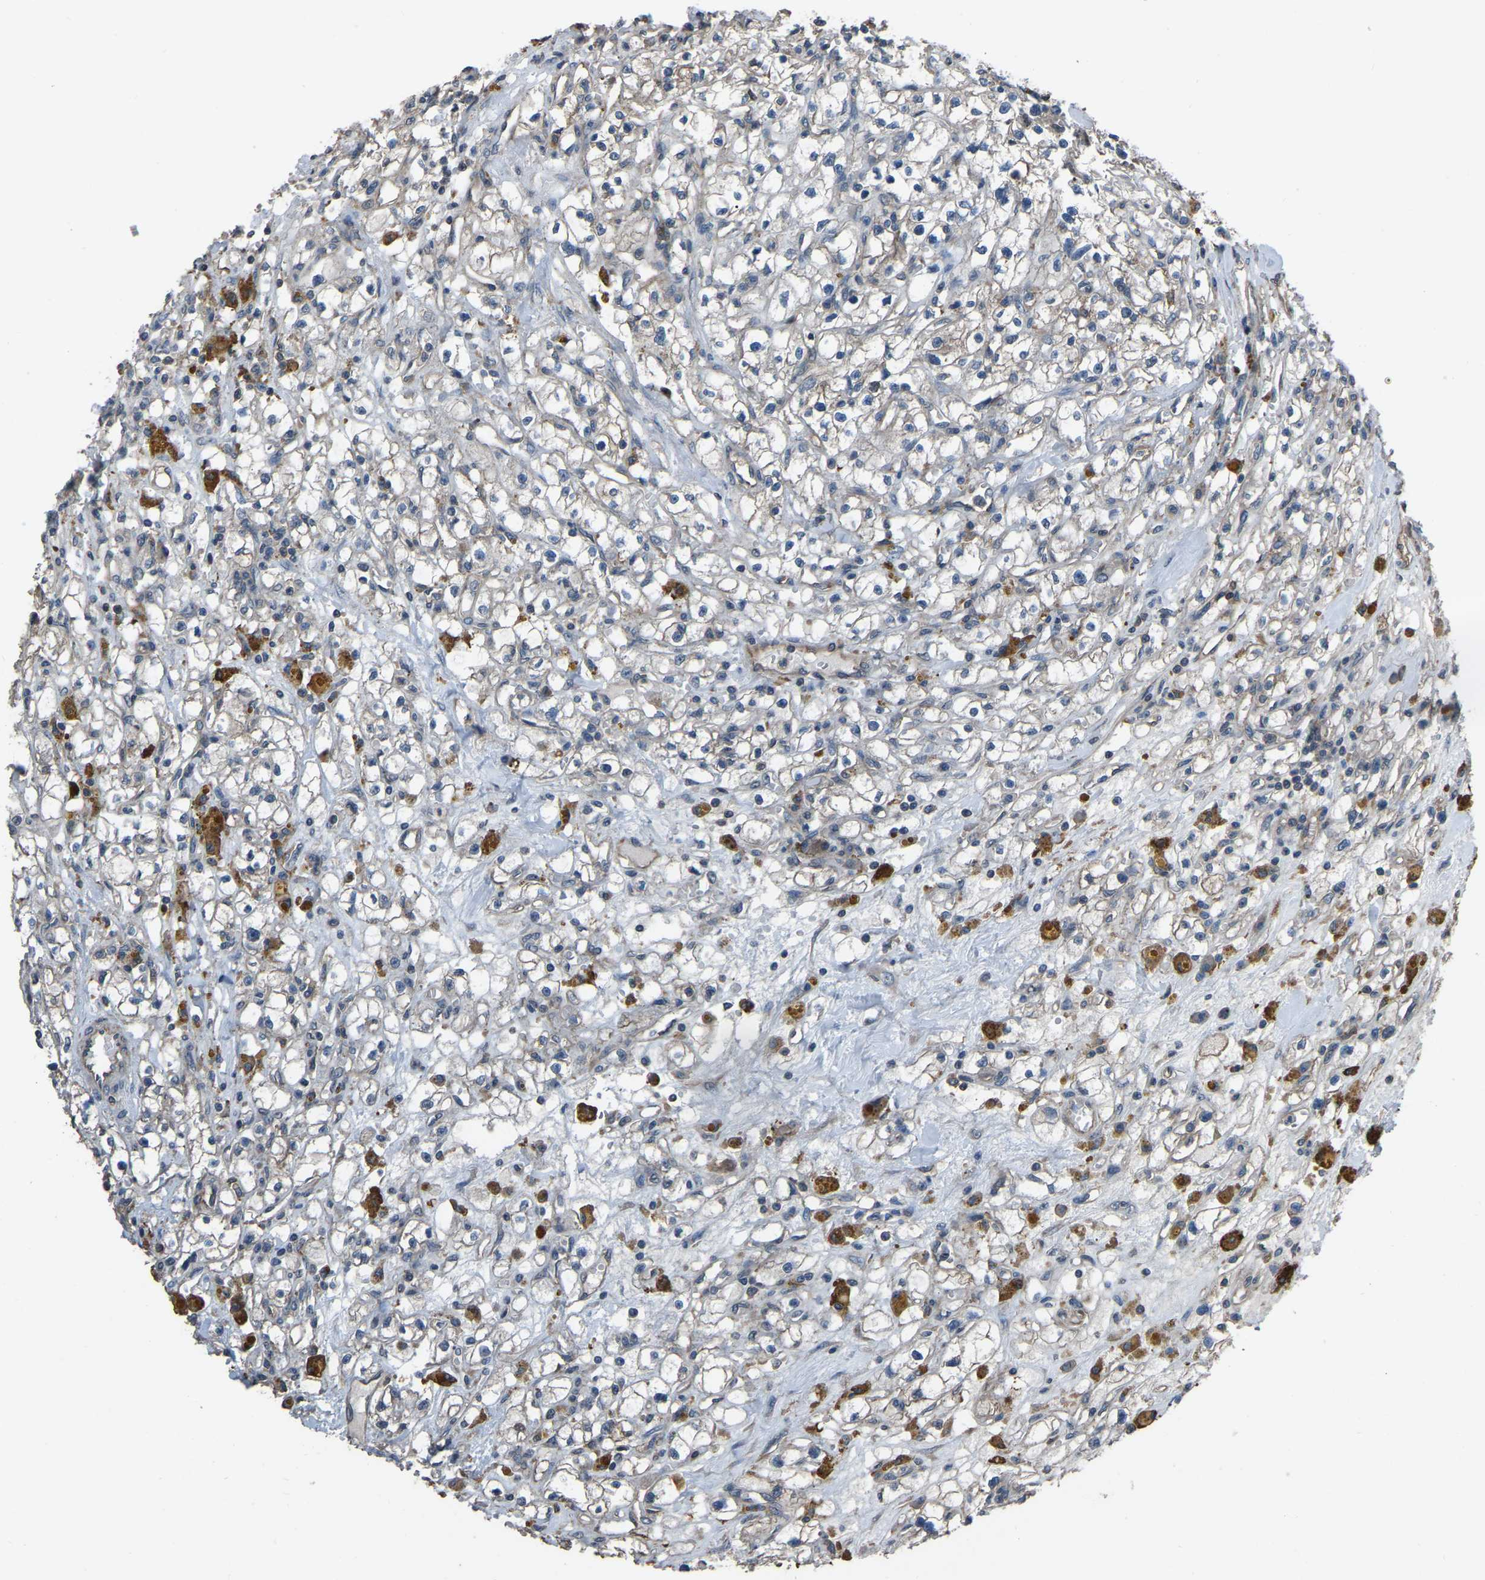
{"staining": {"intensity": "weak", "quantity": "25%-75%", "location": "cytoplasmic/membranous"}, "tissue": "renal cancer", "cell_type": "Tumor cells", "image_type": "cancer", "snomed": [{"axis": "morphology", "description": "Adenocarcinoma, NOS"}, {"axis": "topography", "description": "Kidney"}], "caption": "Adenocarcinoma (renal) tissue displays weak cytoplasmic/membranous staining in approximately 25%-75% of tumor cells, visualized by immunohistochemistry. (Brightfield microscopy of DAB IHC at high magnification).", "gene": "SLC4A2", "patient": {"sex": "male", "age": 56}}